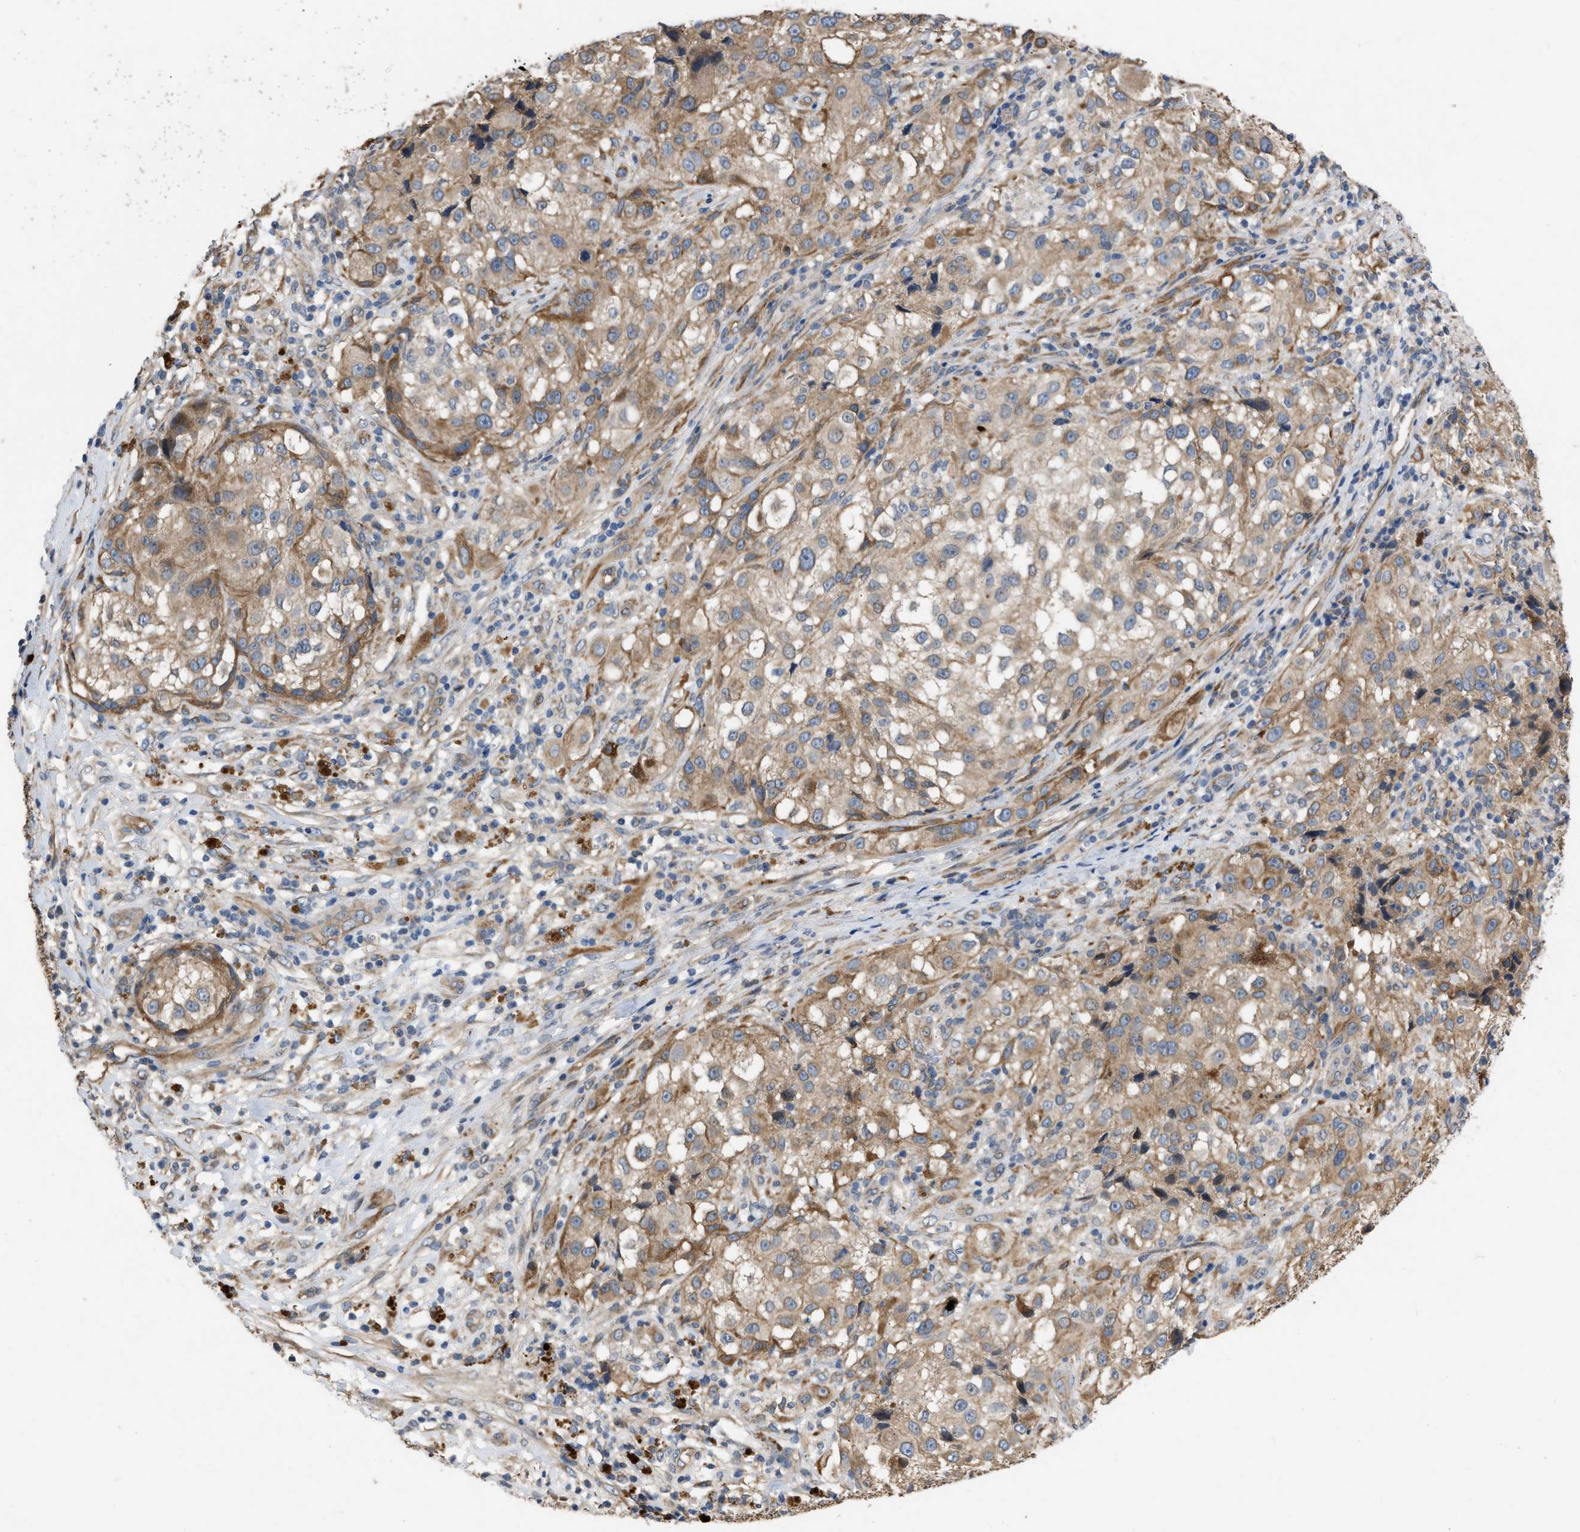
{"staining": {"intensity": "moderate", "quantity": ">75%", "location": "cytoplasmic/membranous"}, "tissue": "melanoma", "cell_type": "Tumor cells", "image_type": "cancer", "snomed": [{"axis": "morphology", "description": "Necrosis, NOS"}, {"axis": "morphology", "description": "Malignant melanoma, NOS"}, {"axis": "topography", "description": "Skin"}], "caption": "Immunohistochemical staining of melanoma reveals medium levels of moderate cytoplasmic/membranous protein positivity in about >75% of tumor cells.", "gene": "SLC4A11", "patient": {"sex": "female", "age": 87}}